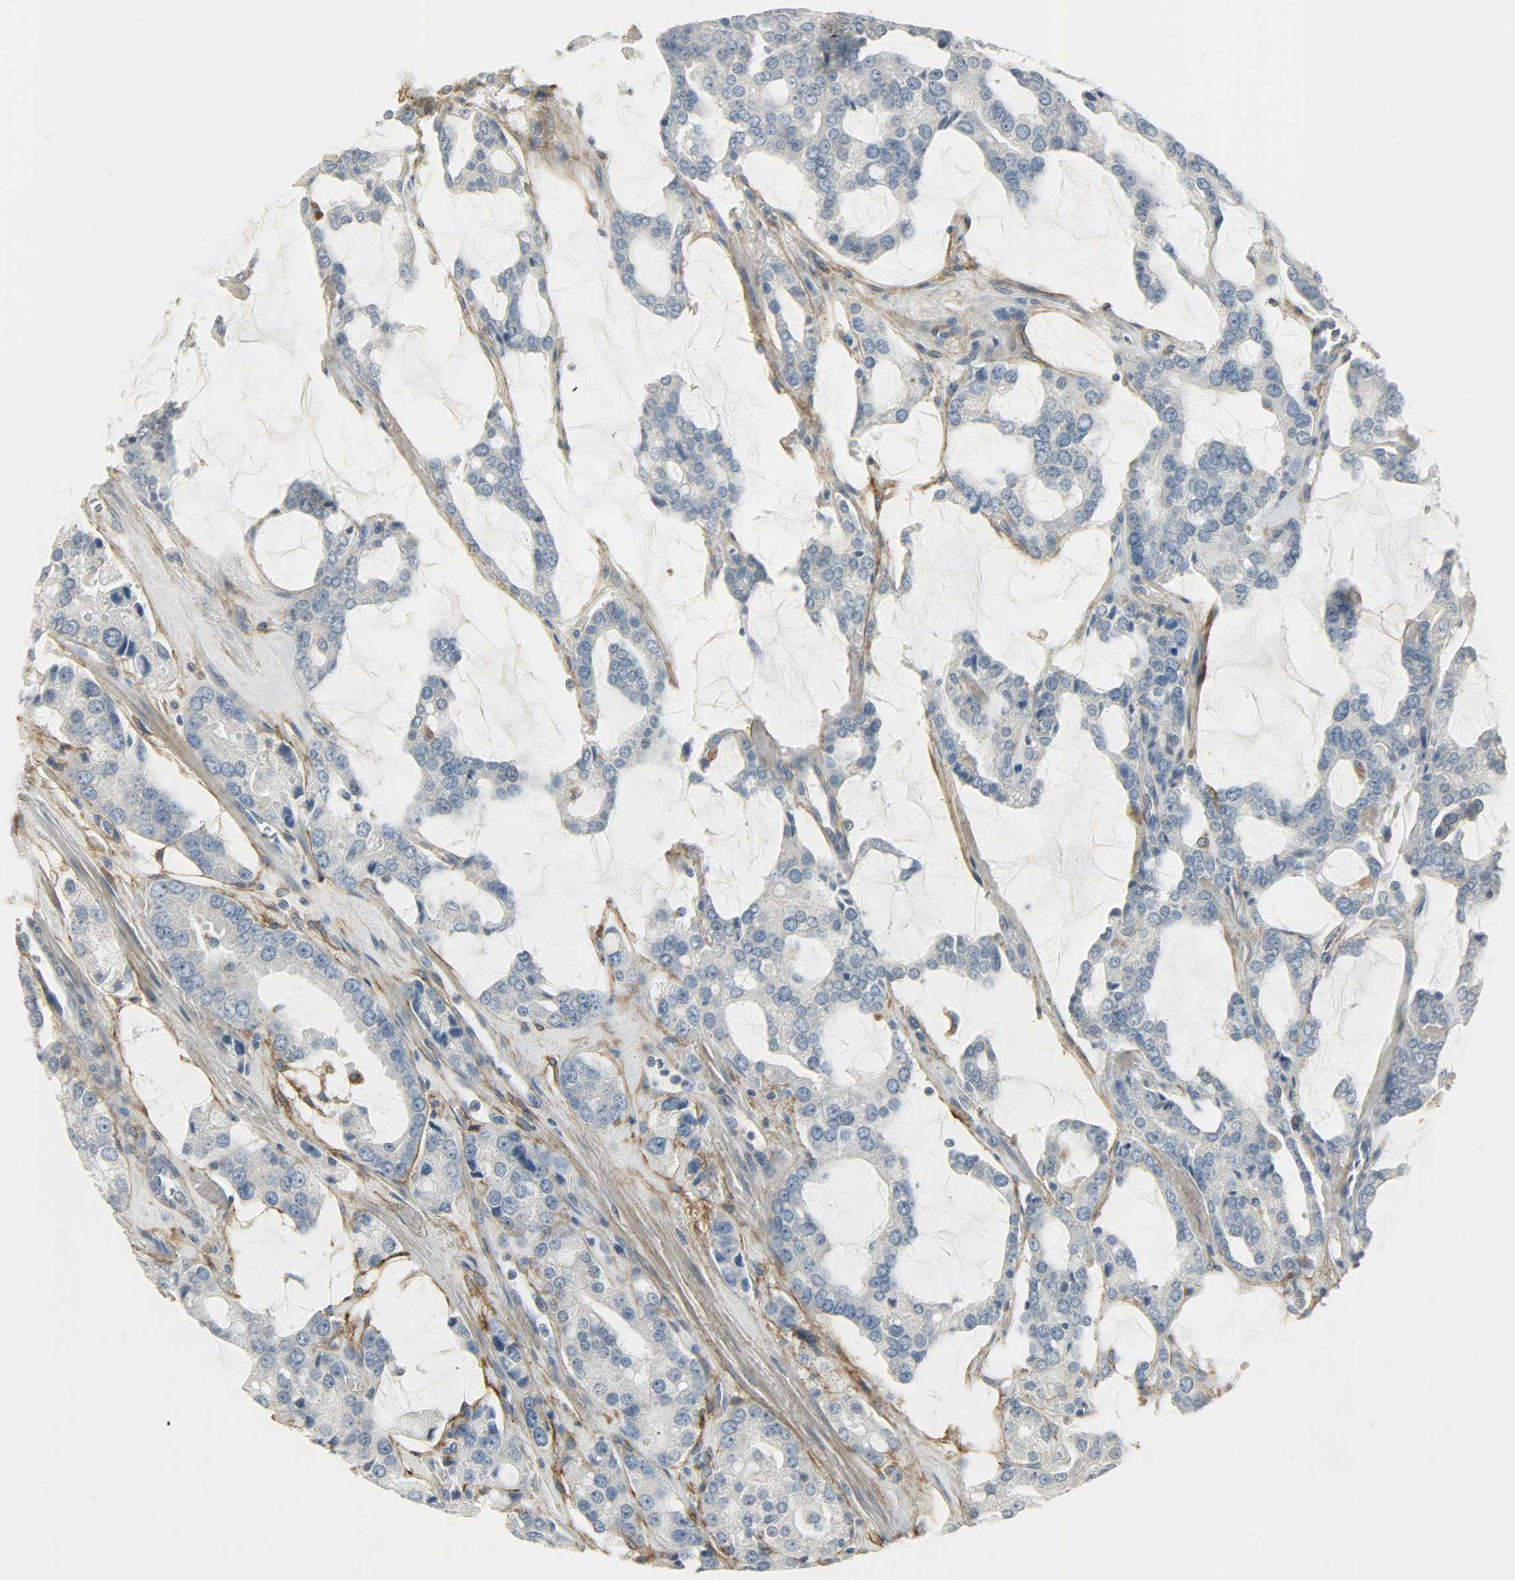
{"staining": {"intensity": "negative", "quantity": "none", "location": "none"}, "tissue": "prostate cancer", "cell_type": "Tumor cells", "image_type": "cancer", "snomed": [{"axis": "morphology", "description": "Adenocarcinoma, High grade"}, {"axis": "topography", "description": "Prostate"}], "caption": "An immunohistochemistry (IHC) photomicrograph of prostate cancer (adenocarcinoma (high-grade)) is shown. There is no staining in tumor cells of prostate cancer (adenocarcinoma (high-grade)).", "gene": "ENPEP", "patient": {"sex": "male", "age": 67}}